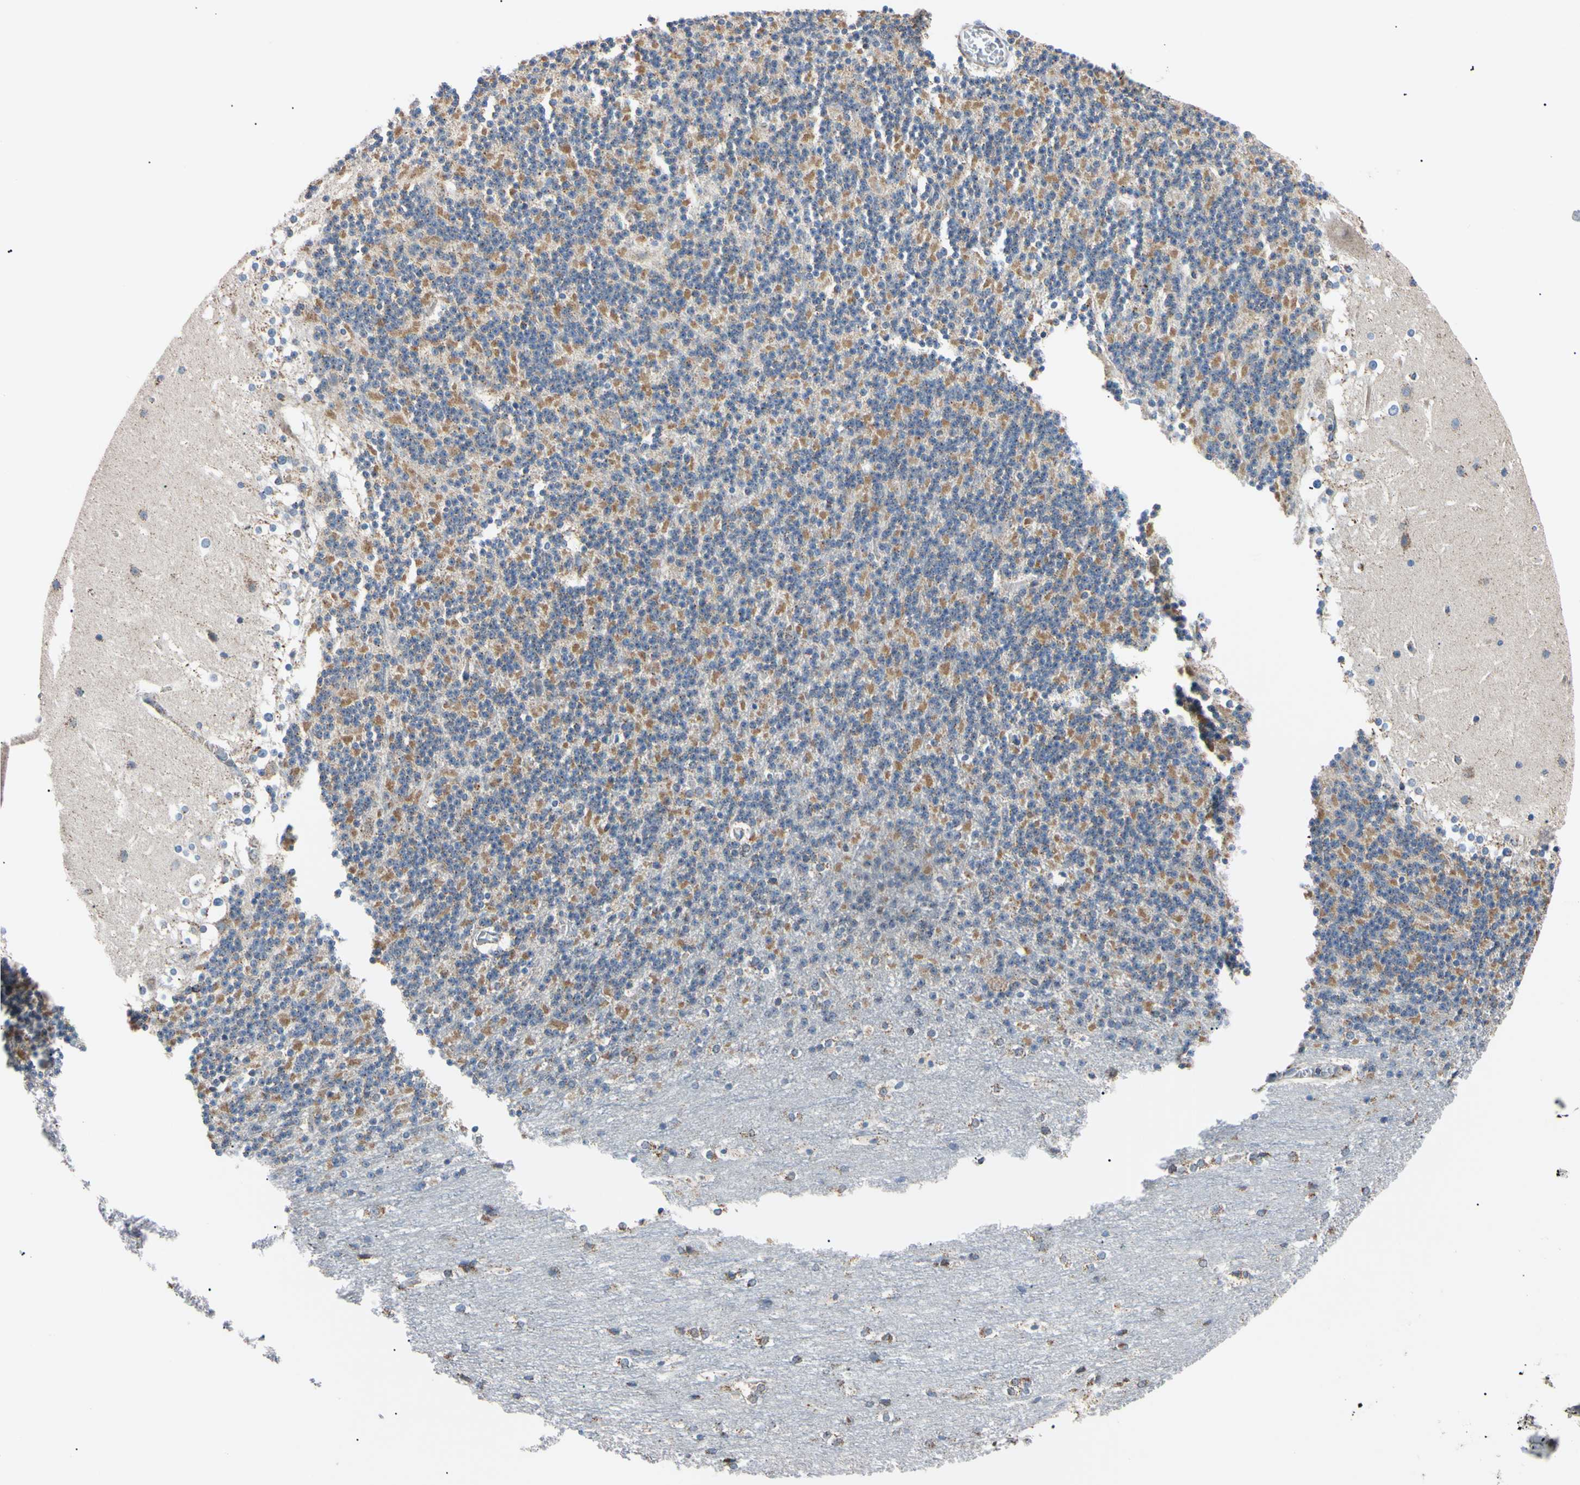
{"staining": {"intensity": "moderate", "quantity": "25%-75%", "location": "cytoplasmic/membranous"}, "tissue": "cerebellum", "cell_type": "Cells in granular layer", "image_type": "normal", "snomed": [{"axis": "morphology", "description": "Normal tissue, NOS"}, {"axis": "topography", "description": "Cerebellum"}], "caption": "Cells in granular layer exhibit moderate cytoplasmic/membranous expression in about 25%-75% of cells in normal cerebellum.", "gene": "CLPP", "patient": {"sex": "female", "age": 19}}